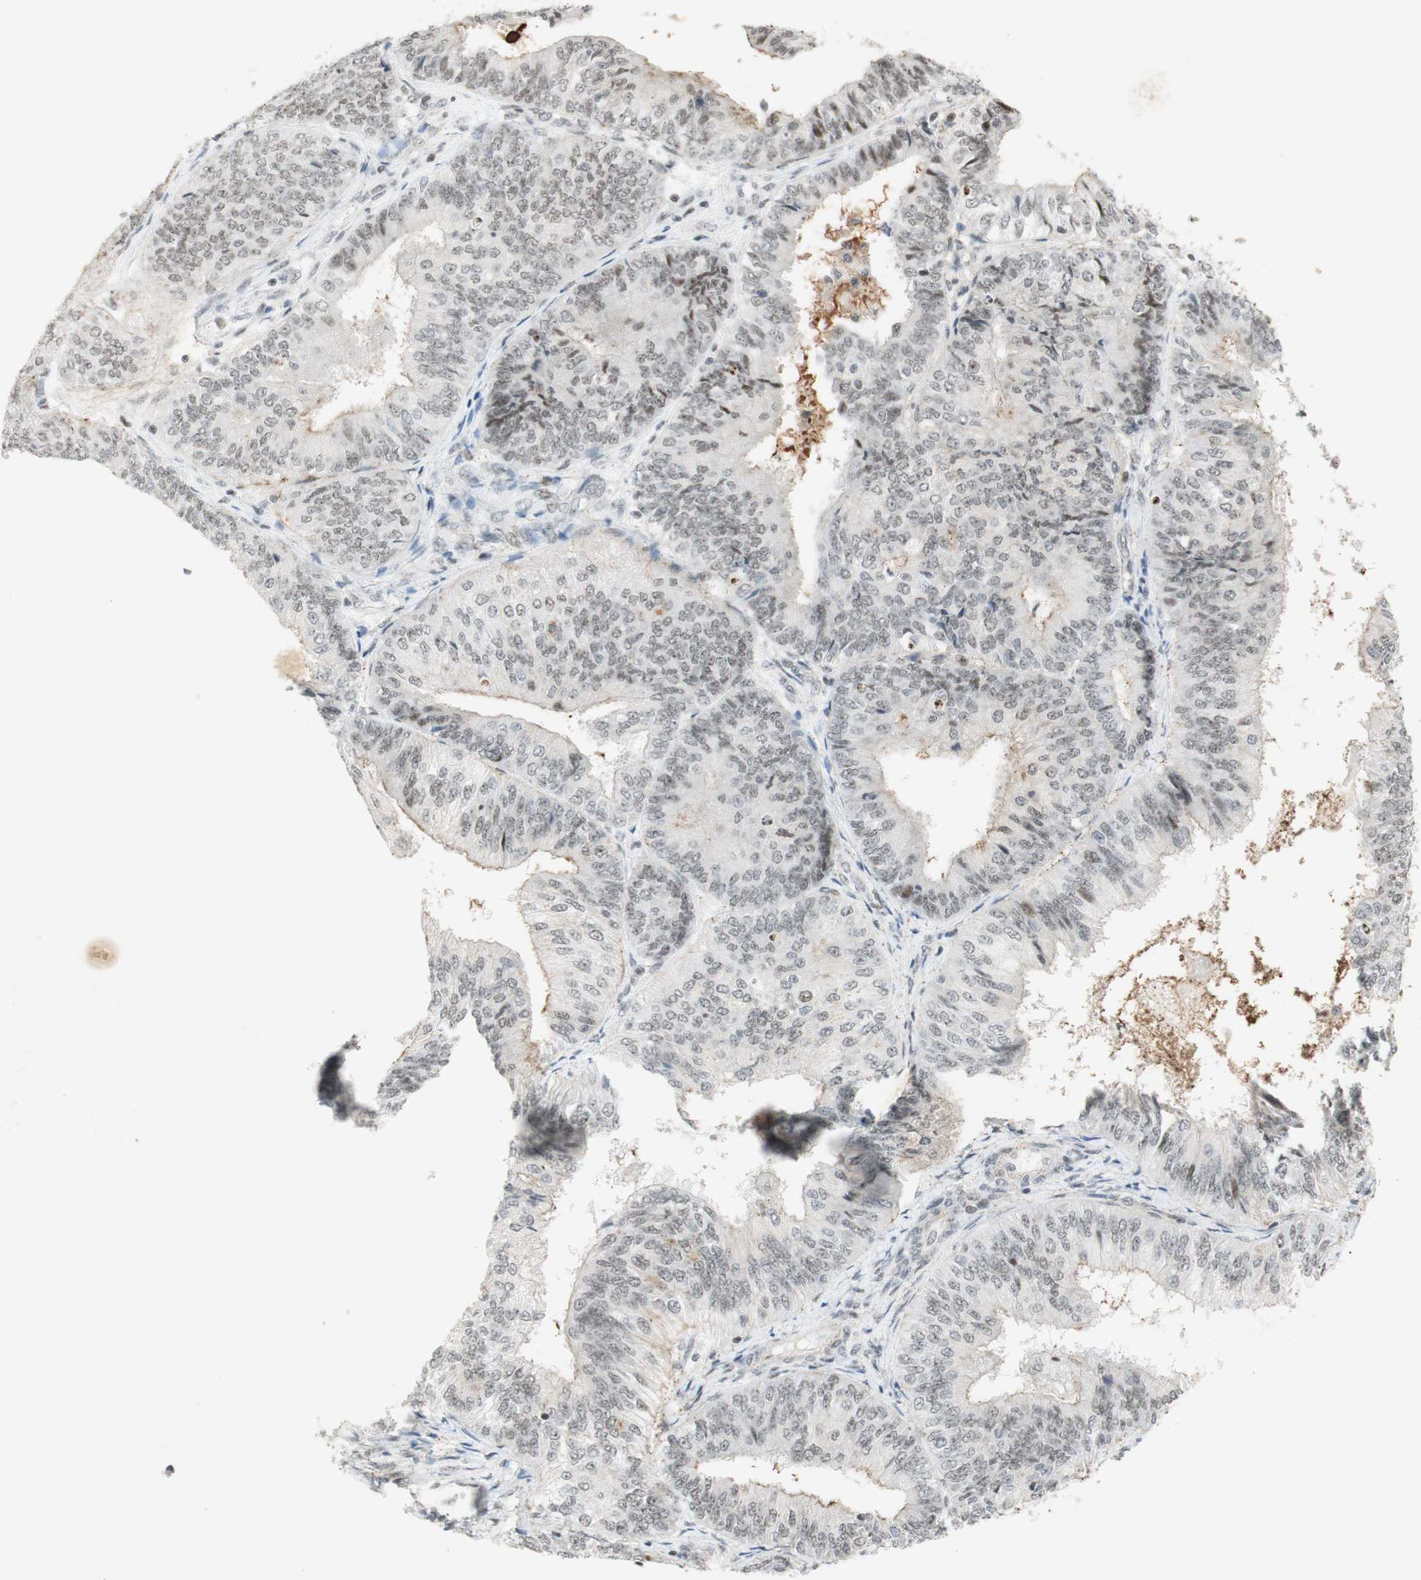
{"staining": {"intensity": "moderate", "quantity": ">75%", "location": "nuclear"}, "tissue": "endometrial cancer", "cell_type": "Tumor cells", "image_type": "cancer", "snomed": [{"axis": "morphology", "description": "Adenocarcinoma, NOS"}, {"axis": "topography", "description": "Endometrium"}], "caption": "Moderate nuclear expression is present in about >75% of tumor cells in endometrial cancer.", "gene": "IRF1", "patient": {"sex": "female", "age": 58}}